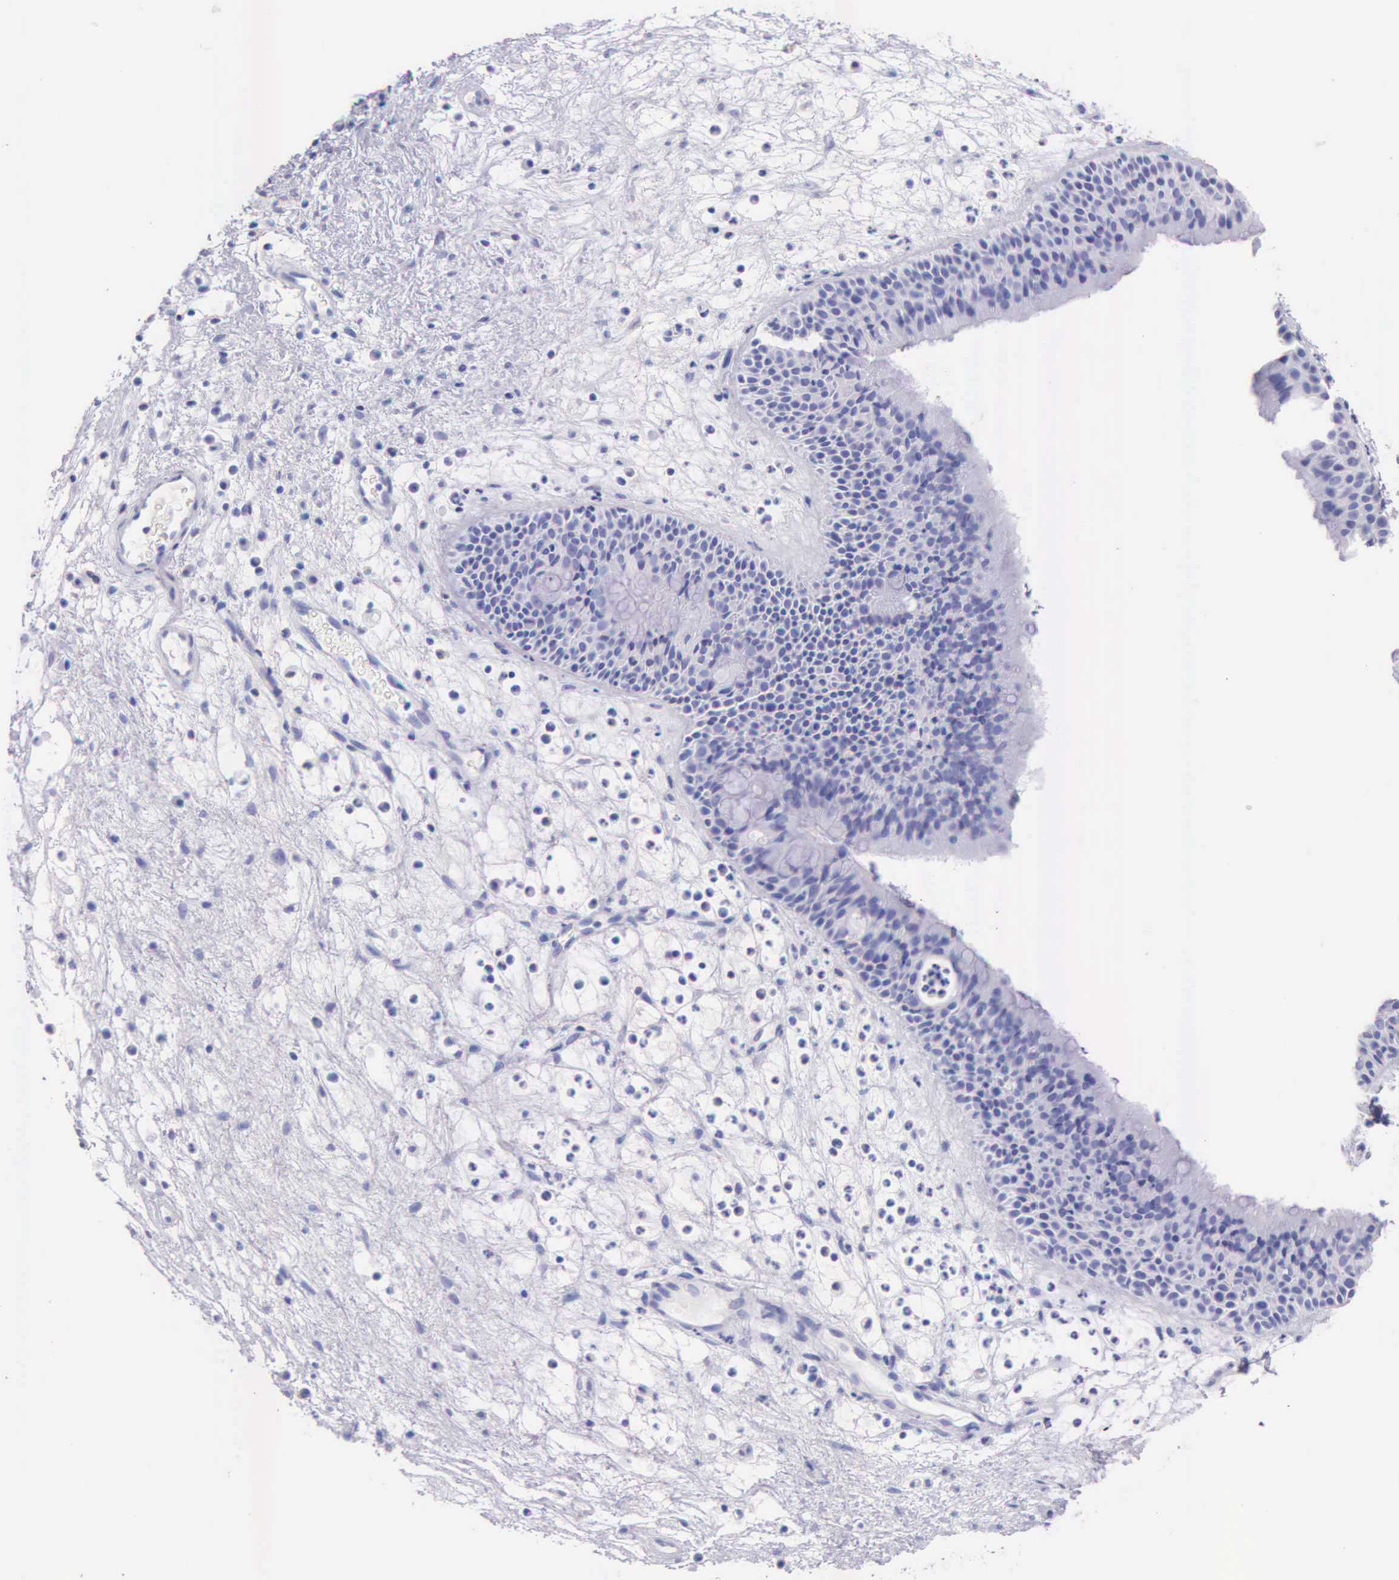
{"staining": {"intensity": "negative", "quantity": "none", "location": "none"}, "tissue": "nasopharynx", "cell_type": "Respiratory epithelial cells", "image_type": "normal", "snomed": [{"axis": "morphology", "description": "Normal tissue, NOS"}, {"axis": "topography", "description": "Nasopharynx"}], "caption": "IHC of normal nasopharynx displays no expression in respiratory epithelial cells. (Brightfield microscopy of DAB immunohistochemistry at high magnification).", "gene": "KLK2", "patient": {"sex": "male", "age": 63}}